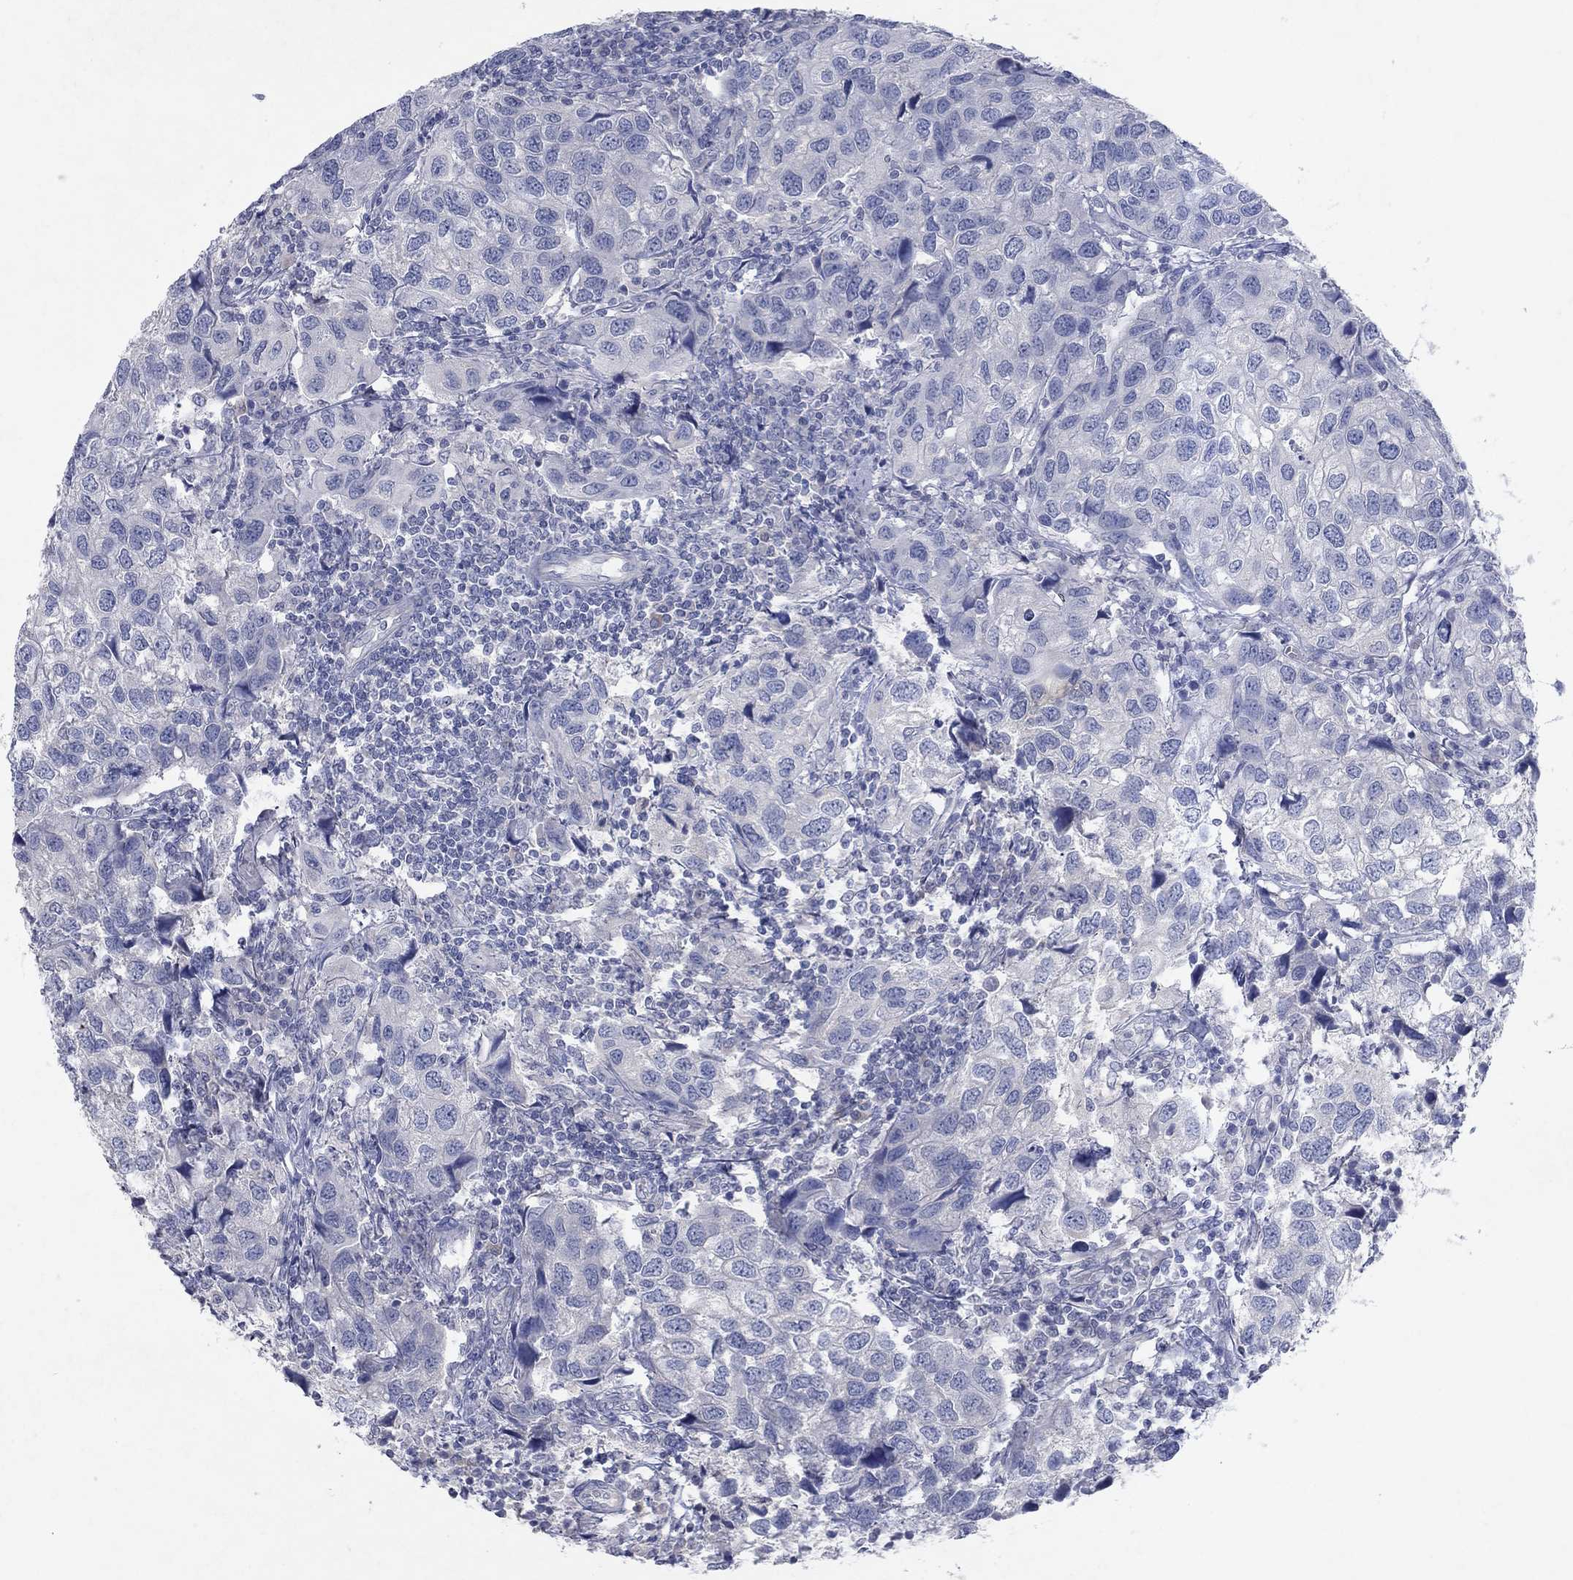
{"staining": {"intensity": "negative", "quantity": "none", "location": "none"}, "tissue": "urothelial cancer", "cell_type": "Tumor cells", "image_type": "cancer", "snomed": [{"axis": "morphology", "description": "Urothelial carcinoma, High grade"}, {"axis": "topography", "description": "Urinary bladder"}], "caption": "Human high-grade urothelial carcinoma stained for a protein using immunohistochemistry demonstrates no expression in tumor cells.", "gene": "KRT40", "patient": {"sex": "male", "age": 79}}